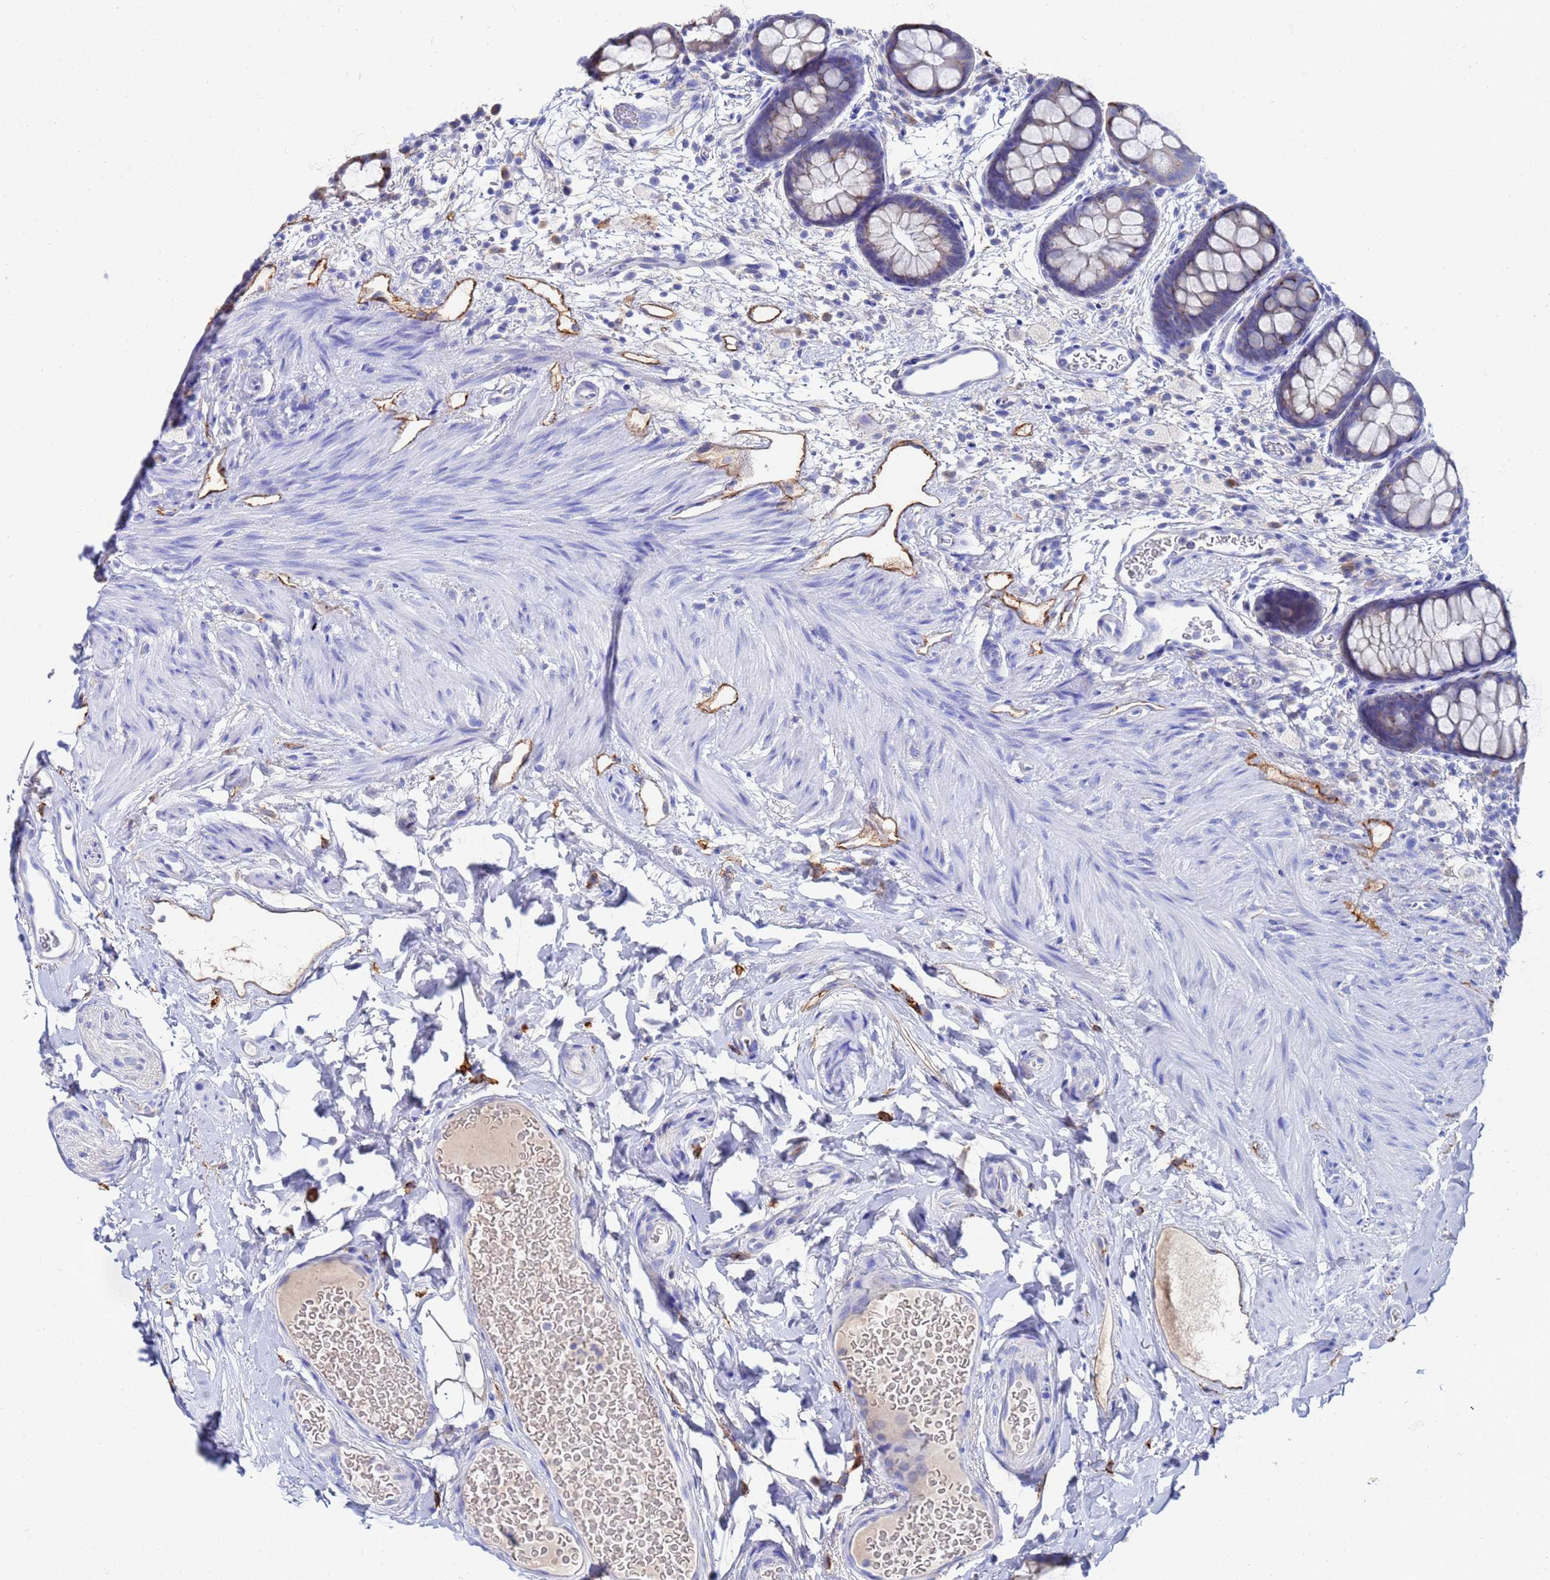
{"staining": {"intensity": "moderate", "quantity": "<25%", "location": "cytoplasmic/membranous"}, "tissue": "rectum", "cell_type": "Glandular cells", "image_type": "normal", "snomed": [{"axis": "morphology", "description": "Normal tissue, NOS"}, {"axis": "topography", "description": "Rectum"}, {"axis": "topography", "description": "Peripheral nerve tissue"}], "caption": "Rectum stained for a protein demonstrates moderate cytoplasmic/membranous positivity in glandular cells. (DAB (3,3'-diaminobenzidine) = brown stain, brightfield microscopy at high magnification).", "gene": "AQP12A", "patient": {"sex": "female", "age": 69}}